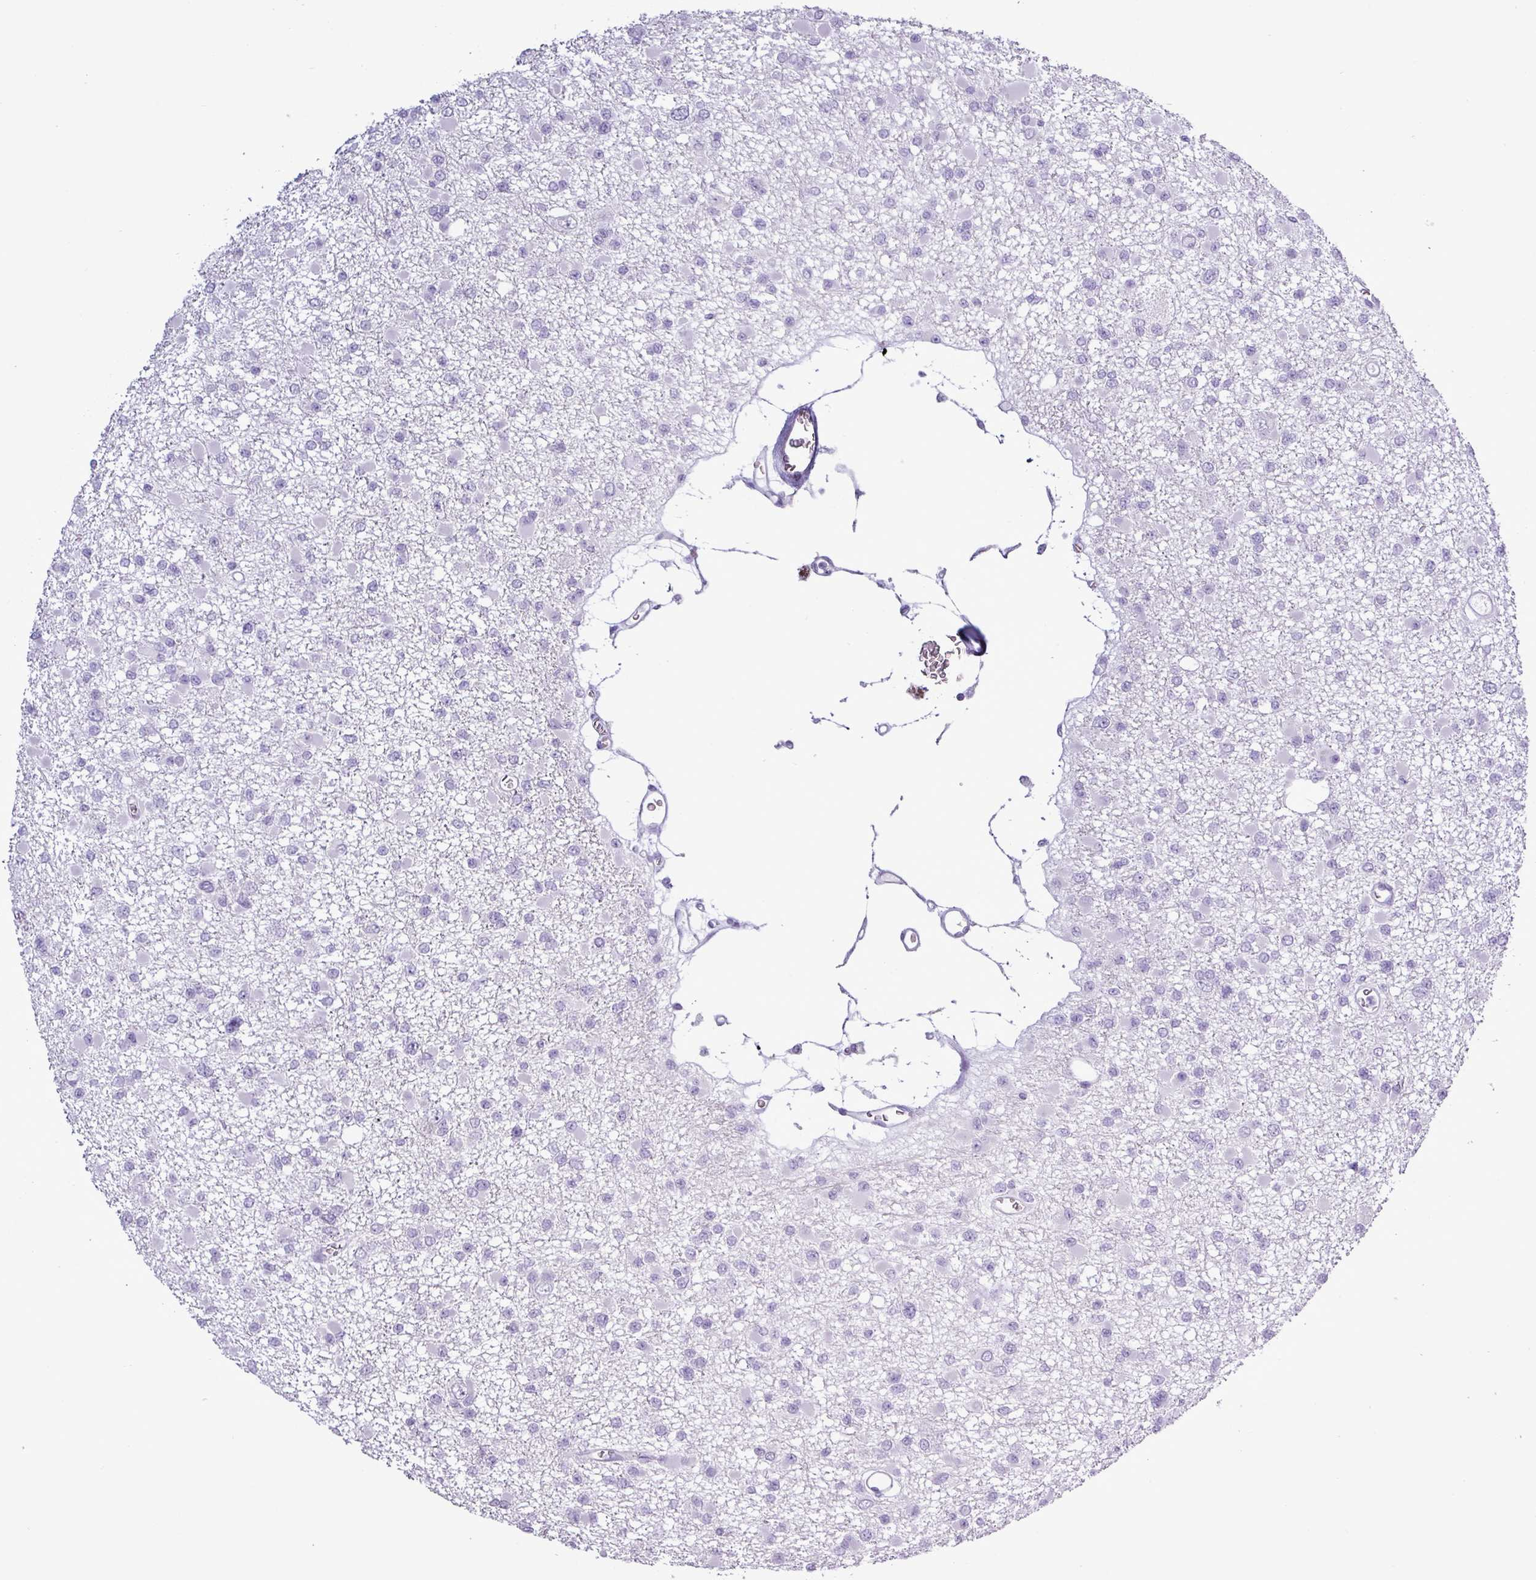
{"staining": {"intensity": "negative", "quantity": "none", "location": "none"}, "tissue": "glioma", "cell_type": "Tumor cells", "image_type": "cancer", "snomed": [{"axis": "morphology", "description": "Glioma, malignant, Low grade"}, {"axis": "topography", "description": "Brain"}], "caption": "Tumor cells are negative for protein expression in human malignant glioma (low-grade).", "gene": "ALDH3A1", "patient": {"sex": "female", "age": 22}}